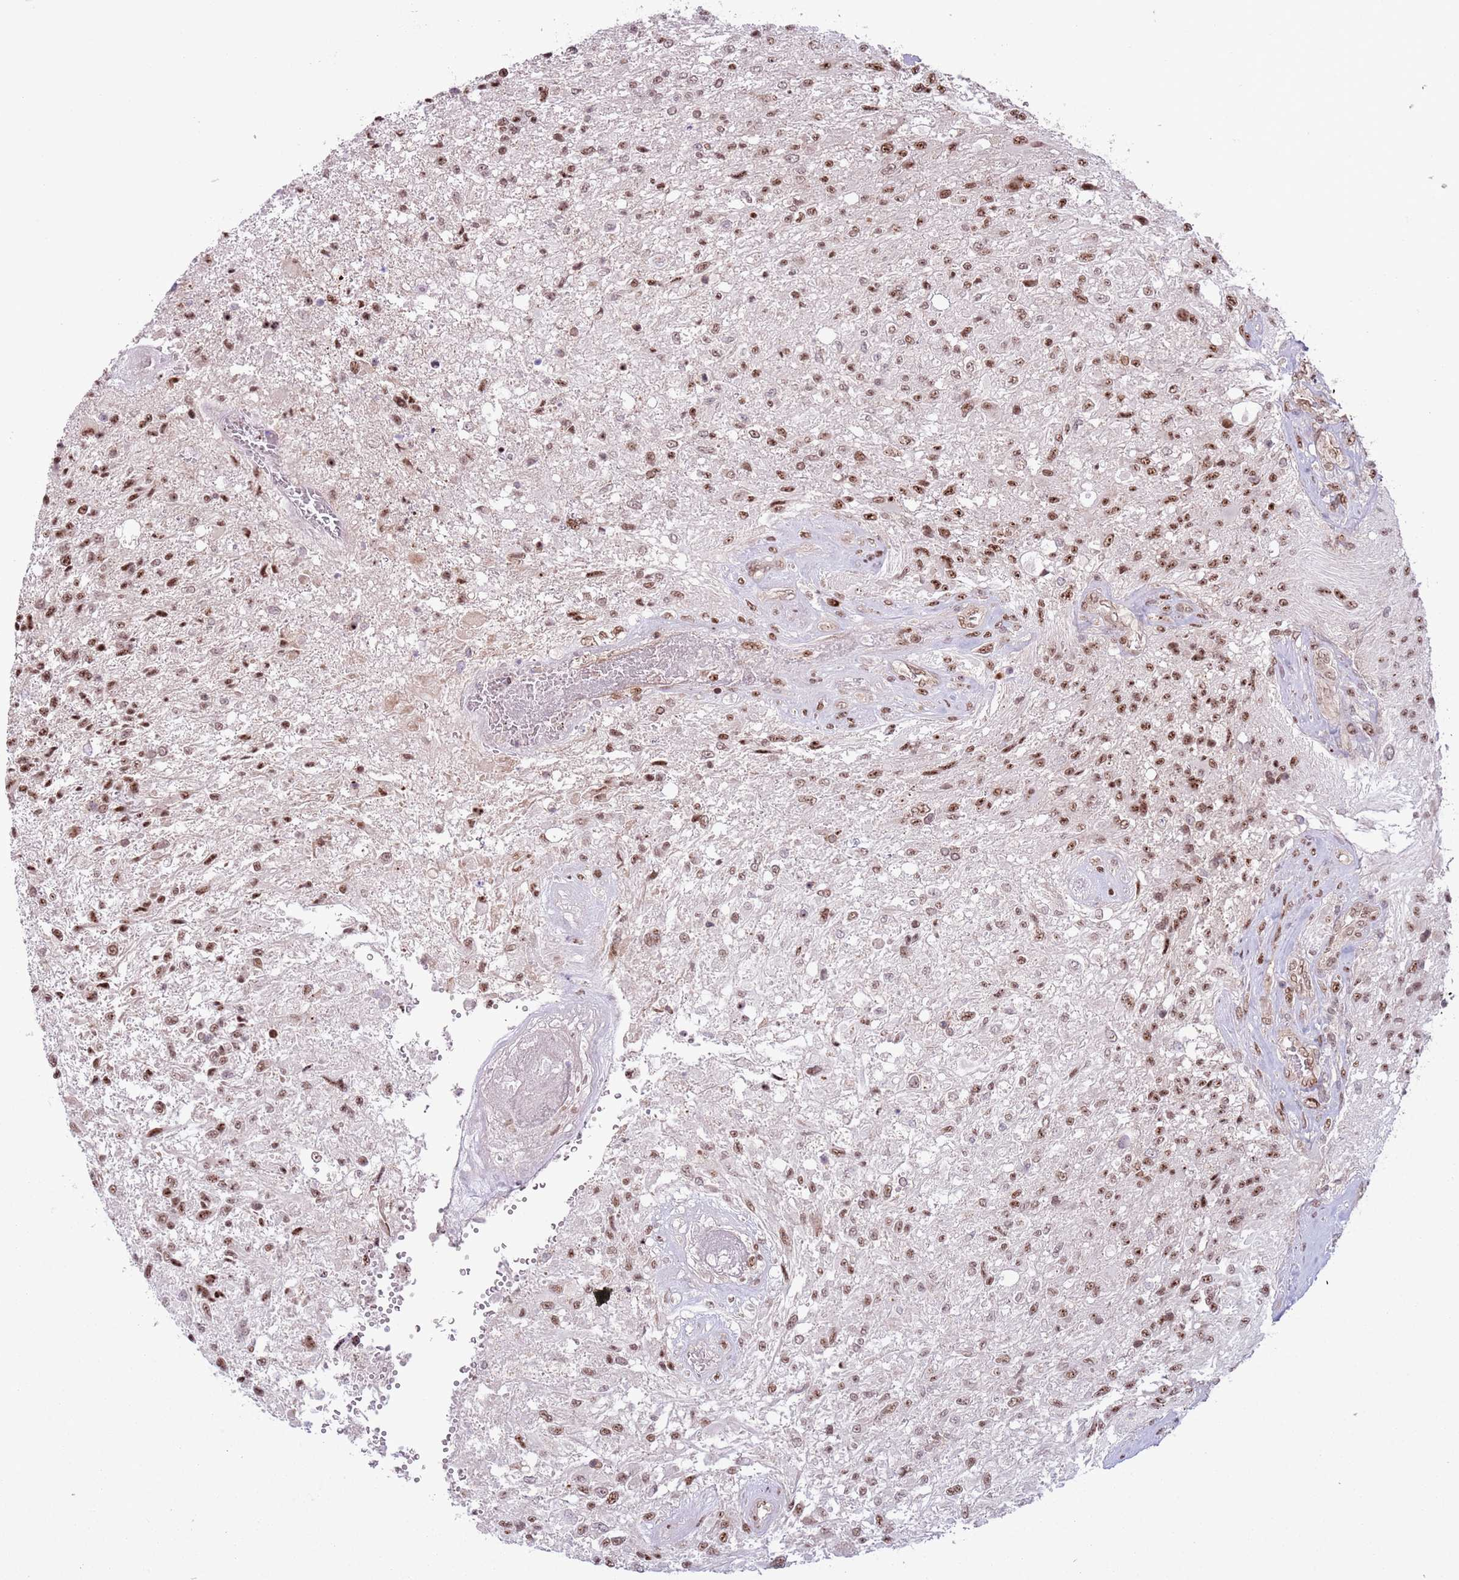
{"staining": {"intensity": "moderate", "quantity": ">75%", "location": "nuclear"}, "tissue": "glioma", "cell_type": "Tumor cells", "image_type": "cancer", "snomed": [{"axis": "morphology", "description": "Glioma, malignant, High grade"}, {"axis": "topography", "description": "Brain"}], "caption": "Immunohistochemistry (IHC) image of glioma stained for a protein (brown), which displays medium levels of moderate nuclear positivity in about >75% of tumor cells.", "gene": "SIPA1L3", "patient": {"sex": "male", "age": 56}}